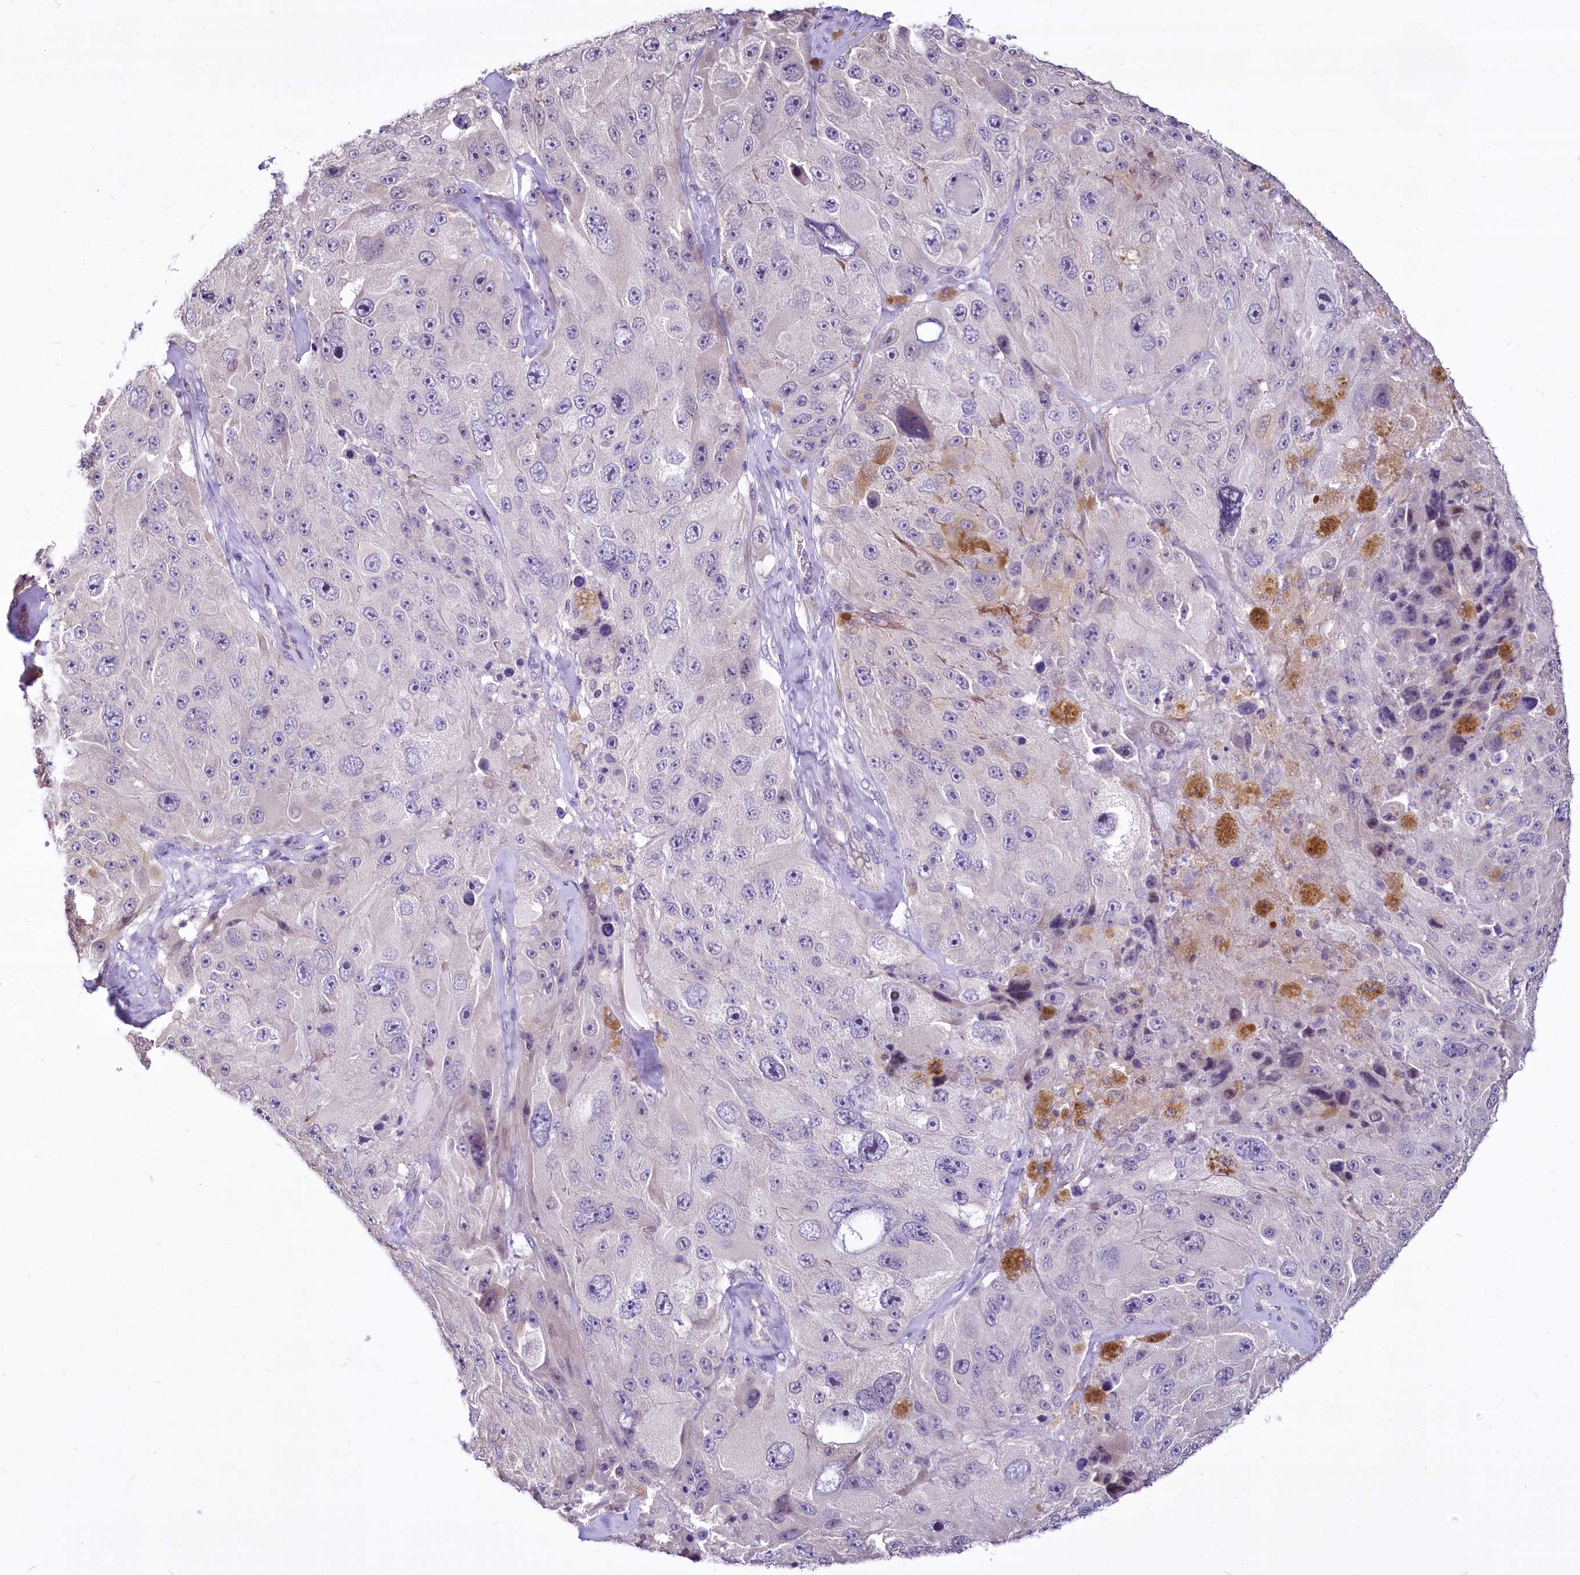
{"staining": {"intensity": "negative", "quantity": "none", "location": "none"}, "tissue": "melanoma", "cell_type": "Tumor cells", "image_type": "cancer", "snomed": [{"axis": "morphology", "description": "Malignant melanoma, Metastatic site"}, {"axis": "topography", "description": "Lymph node"}], "caption": "This photomicrograph is of melanoma stained with immunohistochemistry to label a protein in brown with the nuclei are counter-stained blue. There is no expression in tumor cells.", "gene": "BANK1", "patient": {"sex": "male", "age": 62}}